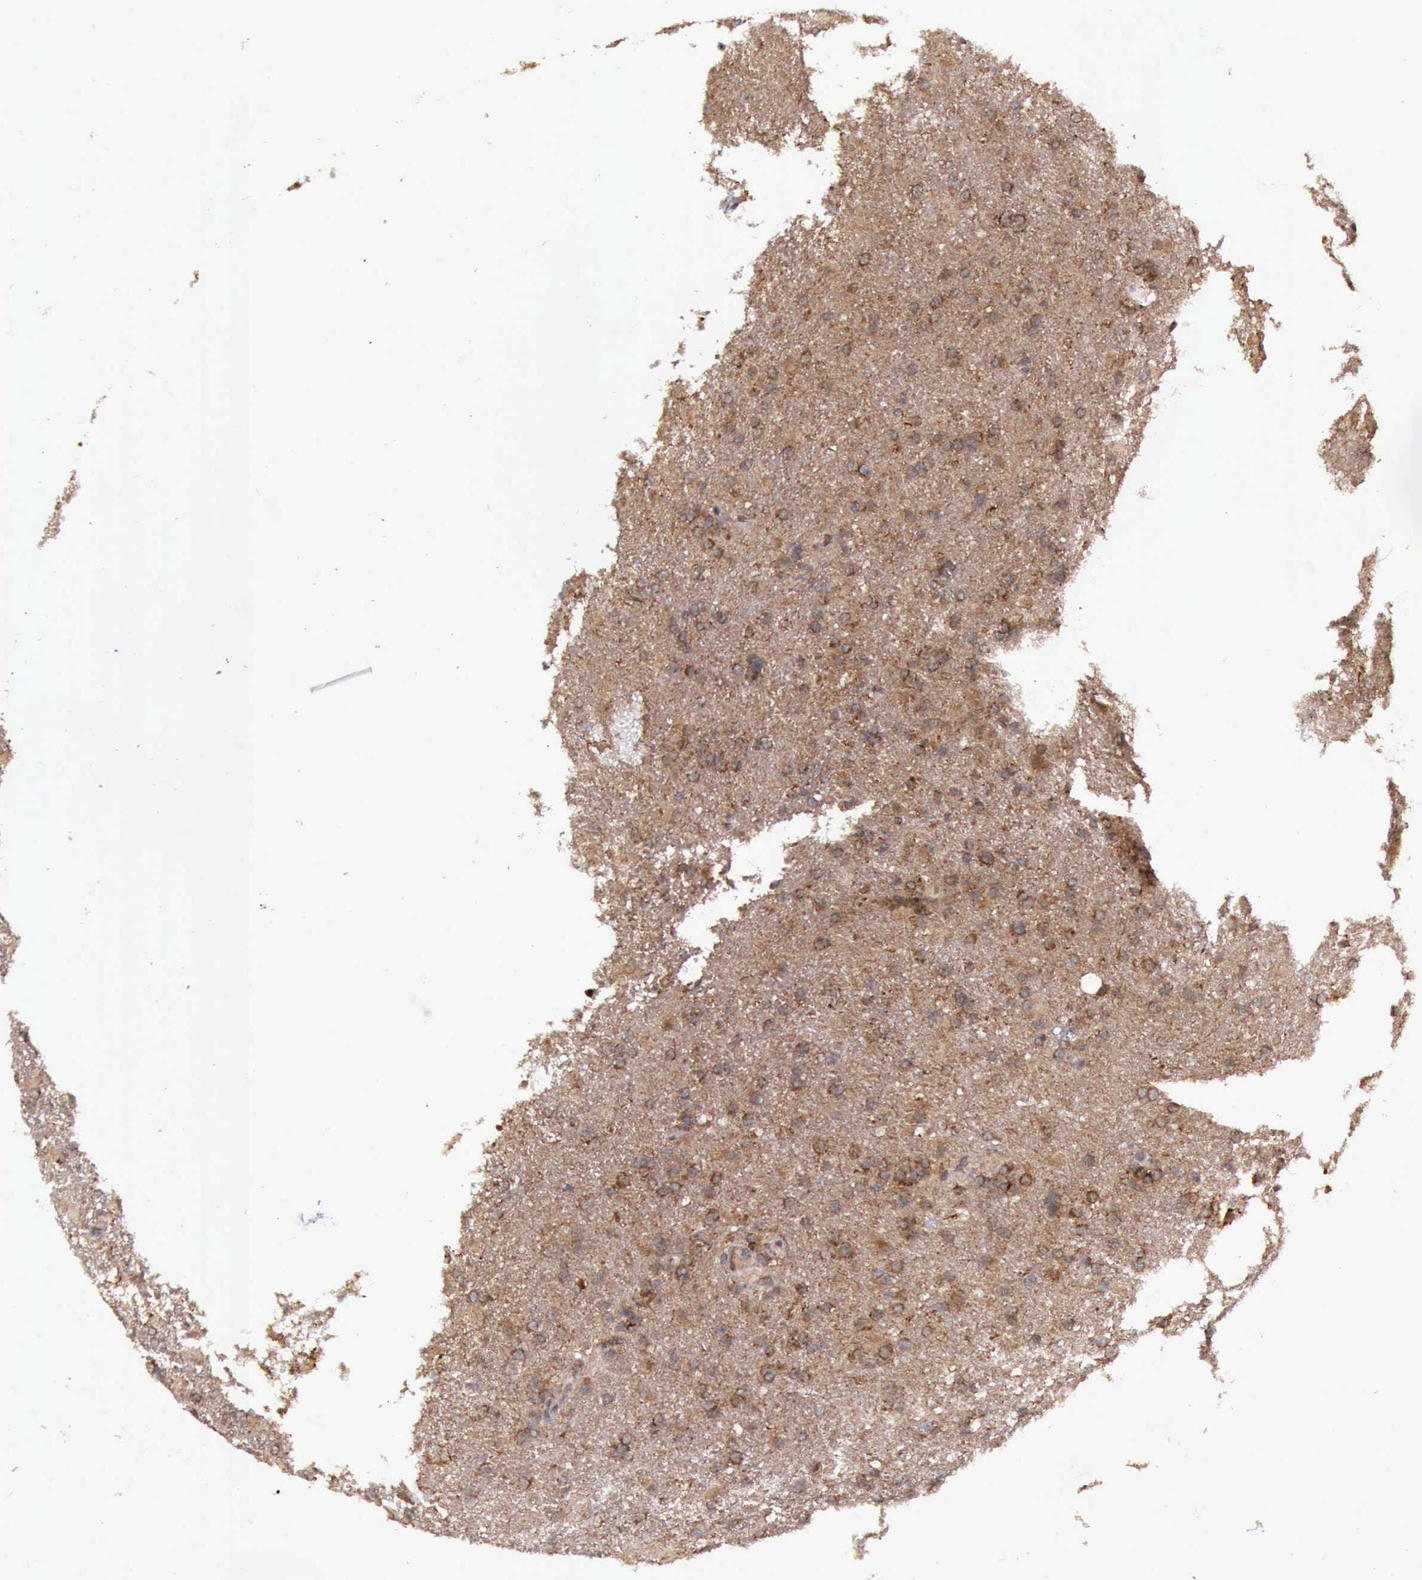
{"staining": {"intensity": "moderate", "quantity": ">75%", "location": "cytoplasmic/membranous"}, "tissue": "glioma", "cell_type": "Tumor cells", "image_type": "cancer", "snomed": [{"axis": "morphology", "description": "Glioma, malignant, High grade"}, {"axis": "topography", "description": "Brain"}], "caption": "Malignant high-grade glioma tissue displays moderate cytoplasmic/membranous expression in approximately >75% of tumor cells The staining is performed using DAB (3,3'-diaminobenzidine) brown chromogen to label protein expression. The nuclei are counter-stained blue using hematoxylin.", "gene": "ARMCX3", "patient": {"sex": "male", "age": 68}}